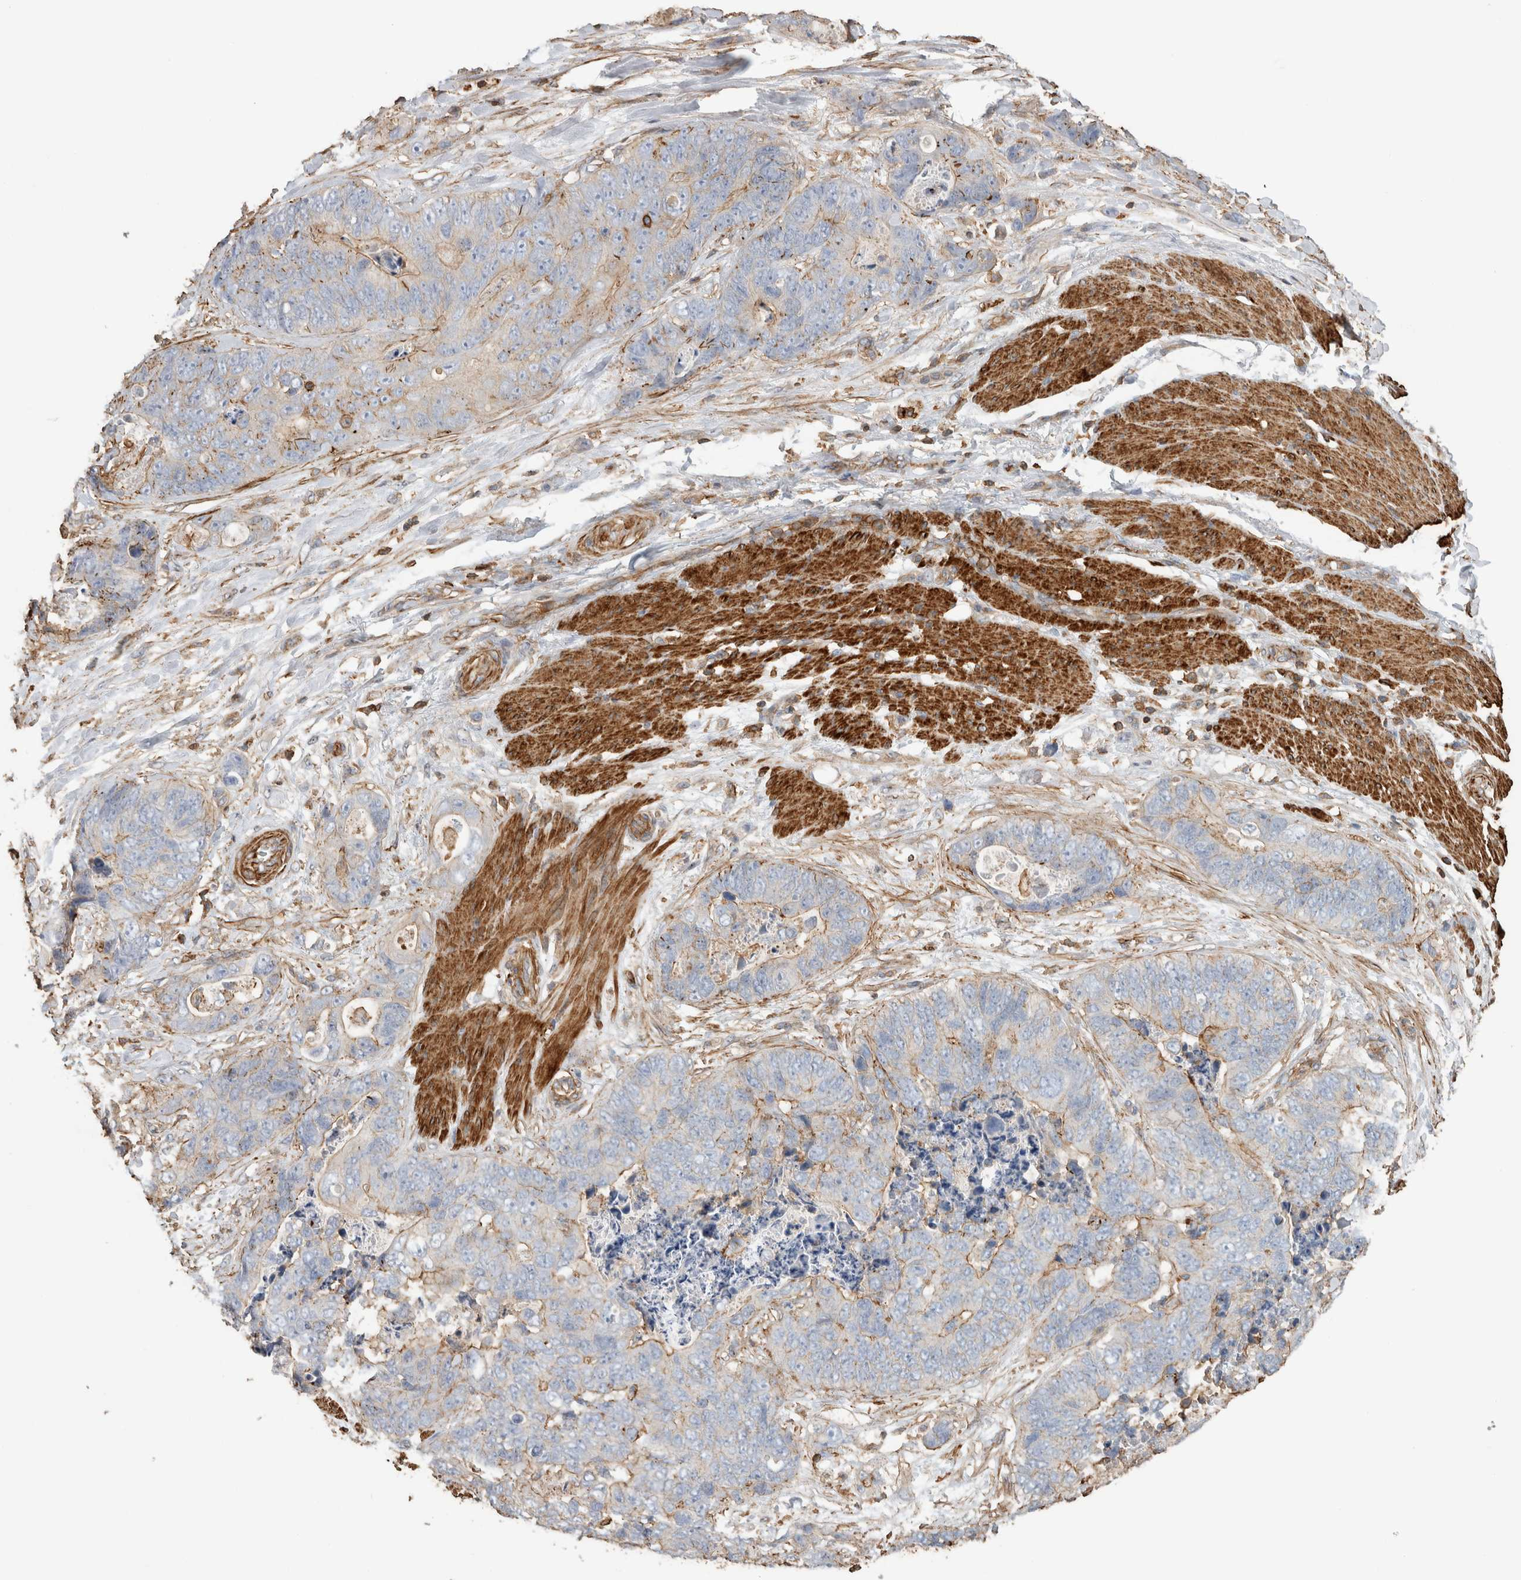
{"staining": {"intensity": "moderate", "quantity": "25%-75%", "location": "cytoplasmic/membranous"}, "tissue": "stomach cancer", "cell_type": "Tumor cells", "image_type": "cancer", "snomed": [{"axis": "morphology", "description": "Normal tissue, NOS"}, {"axis": "morphology", "description": "Adenocarcinoma, NOS"}, {"axis": "topography", "description": "Stomach"}], "caption": "A brown stain highlights moderate cytoplasmic/membranous staining of a protein in human adenocarcinoma (stomach) tumor cells. (Brightfield microscopy of DAB IHC at high magnification).", "gene": "GPER1", "patient": {"sex": "female", "age": 89}}